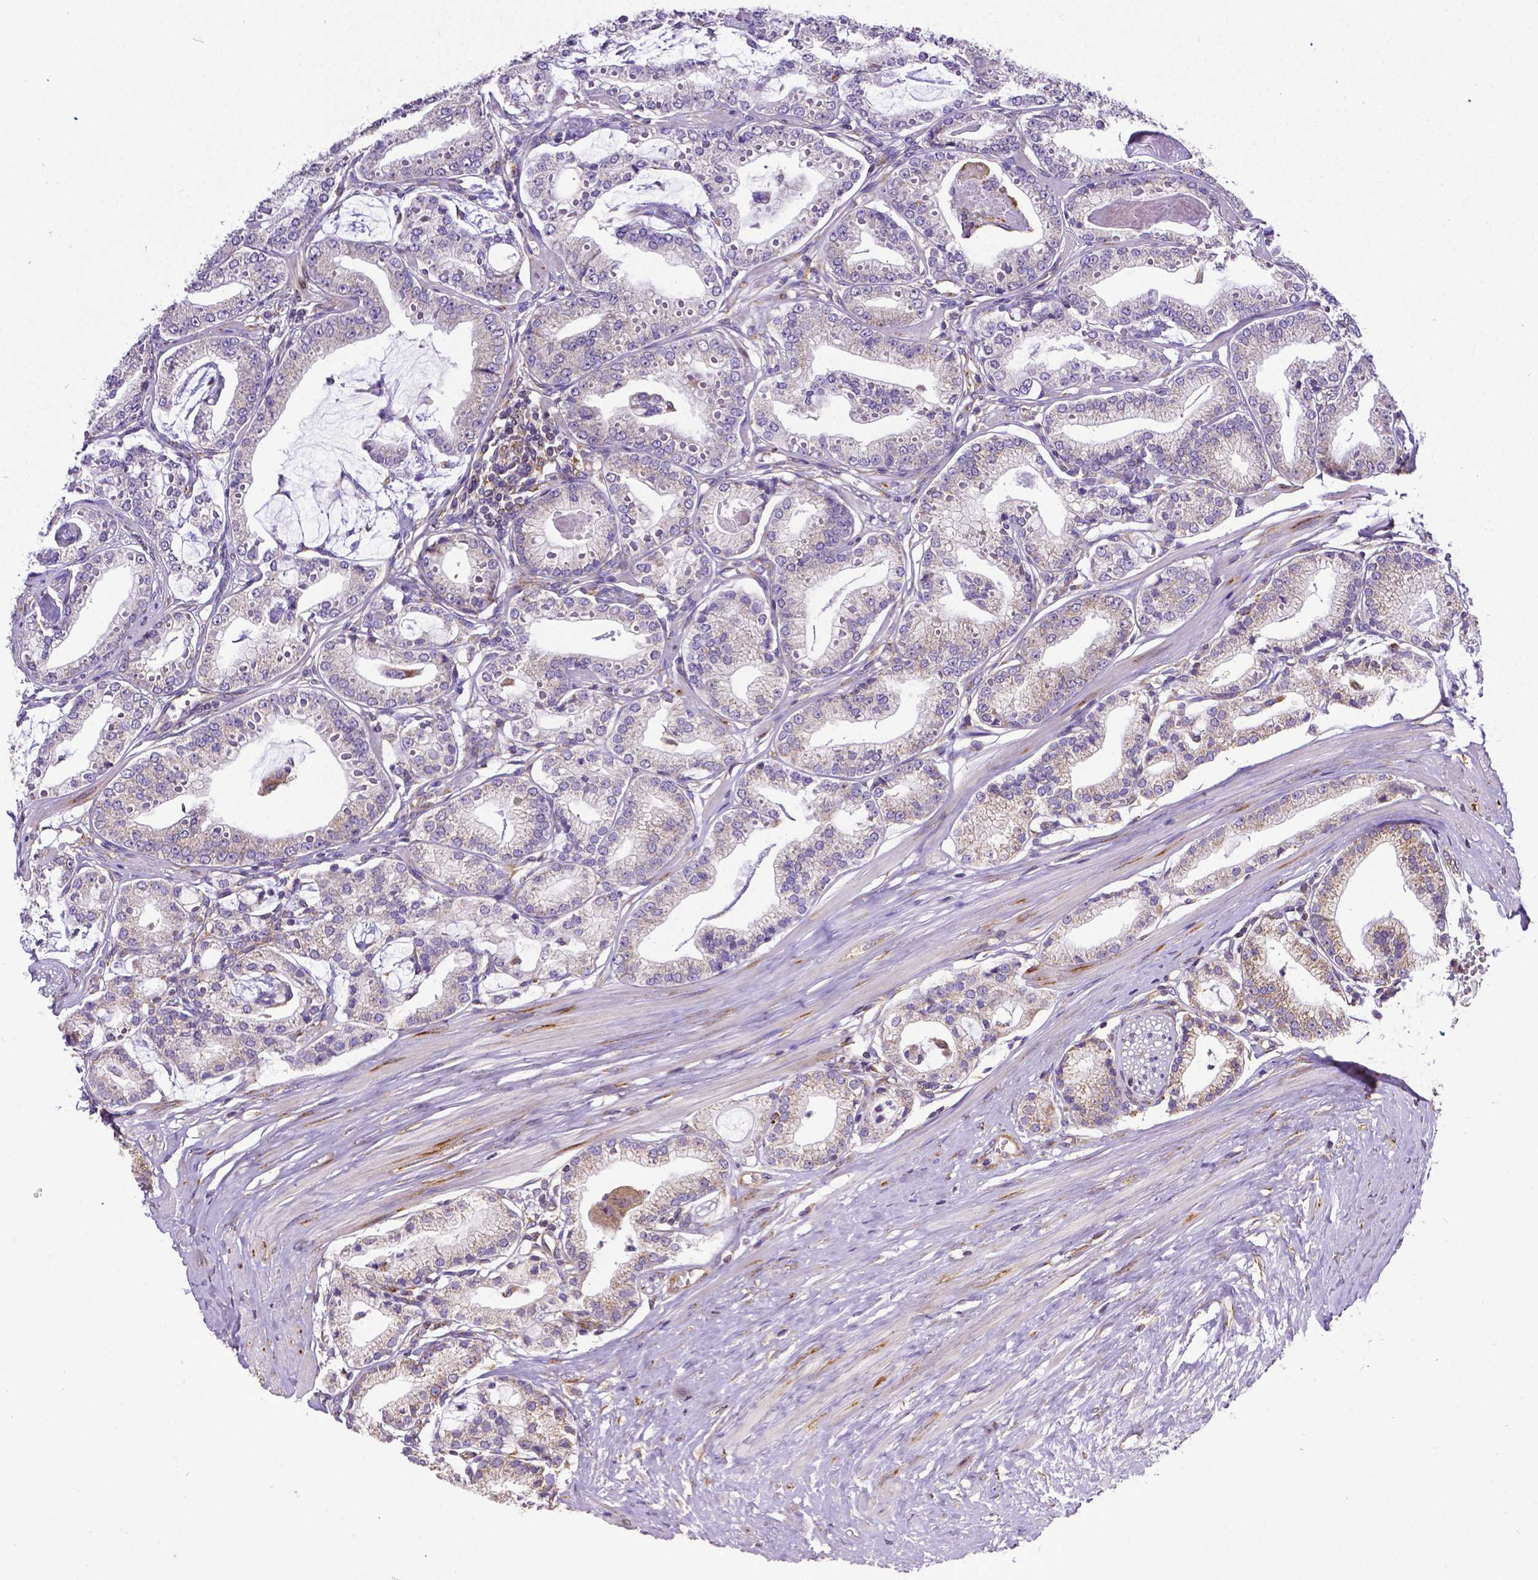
{"staining": {"intensity": "weak", "quantity": "<25%", "location": "cytoplasmic/membranous"}, "tissue": "prostate cancer", "cell_type": "Tumor cells", "image_type": "cancer", "snomed": [{"axis": "morphology", "description": "Adenocarcinoma, High grade"}, {"axis": "topography", "description": "Prostate"}], "caption": "This is a image of immunohistochemistry staining of prostate cancer (high-grade adenocarcinoma), which shows no staining in tumor cells.", "gene": "MTDH", "patient": {"sex": "male", "age": 71}}